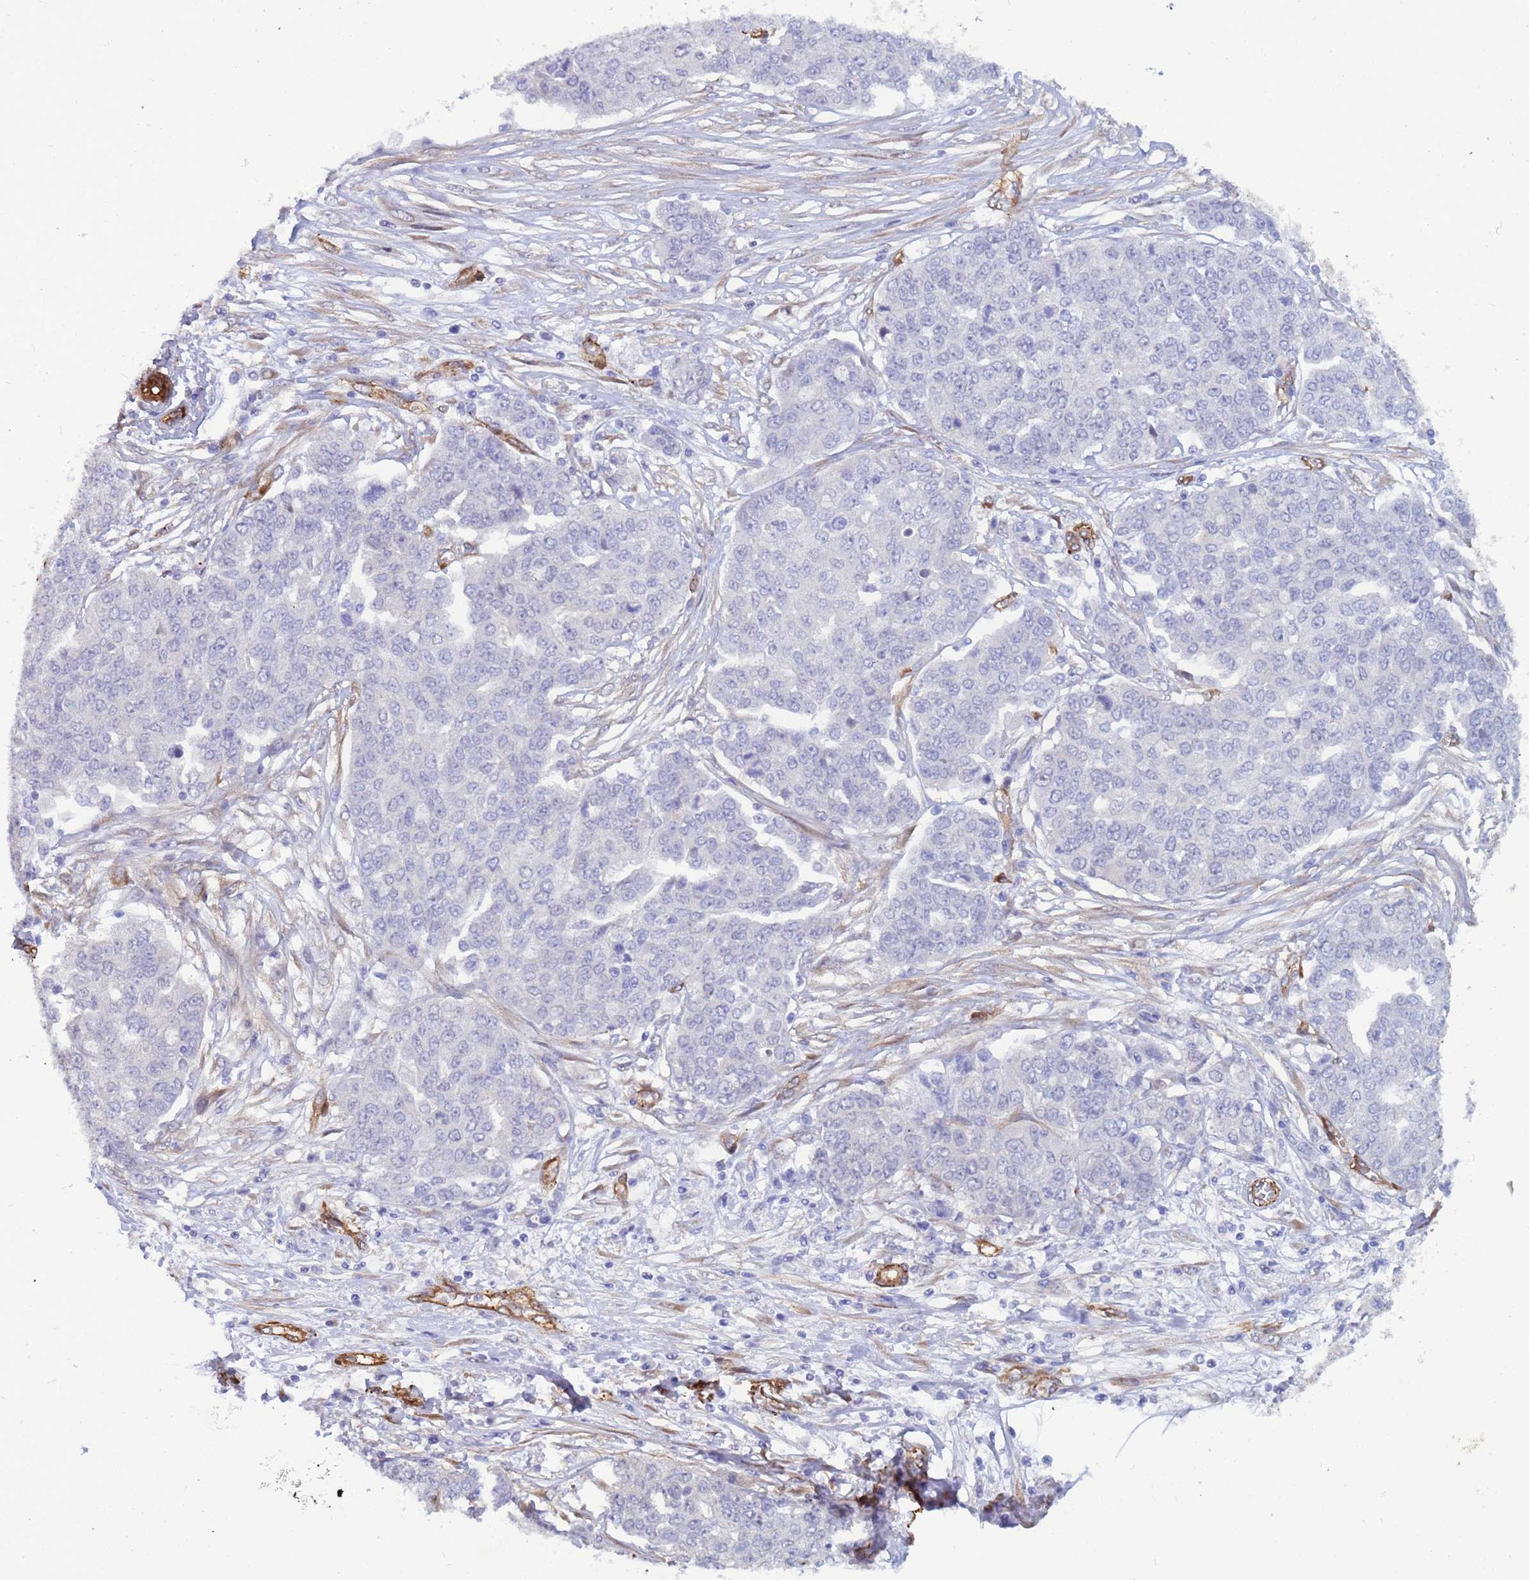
{"staining": {"intensity": "negative", "quantity": "none", "location": "none"}, "tissue": "ovarian cancer", "cell_type": "Tumor cells", "image_type": "cancer", "snomed": [{"axis": "morphology", "description": "Cystadenocarcinoma, serous, NOS"}, {"axis": "topography", "description": "Soft tissue"}, {"axis": "topography", "description": "Ovary"}], "caption": "Immunohistochemistry histopathology image of human serous cystadenocarcinoma (ovarian) stained for a protein (brown), which displays no expression in tumor cells.", "gene": "EHD2", "patient": {"sex": "female", "age": 57}}